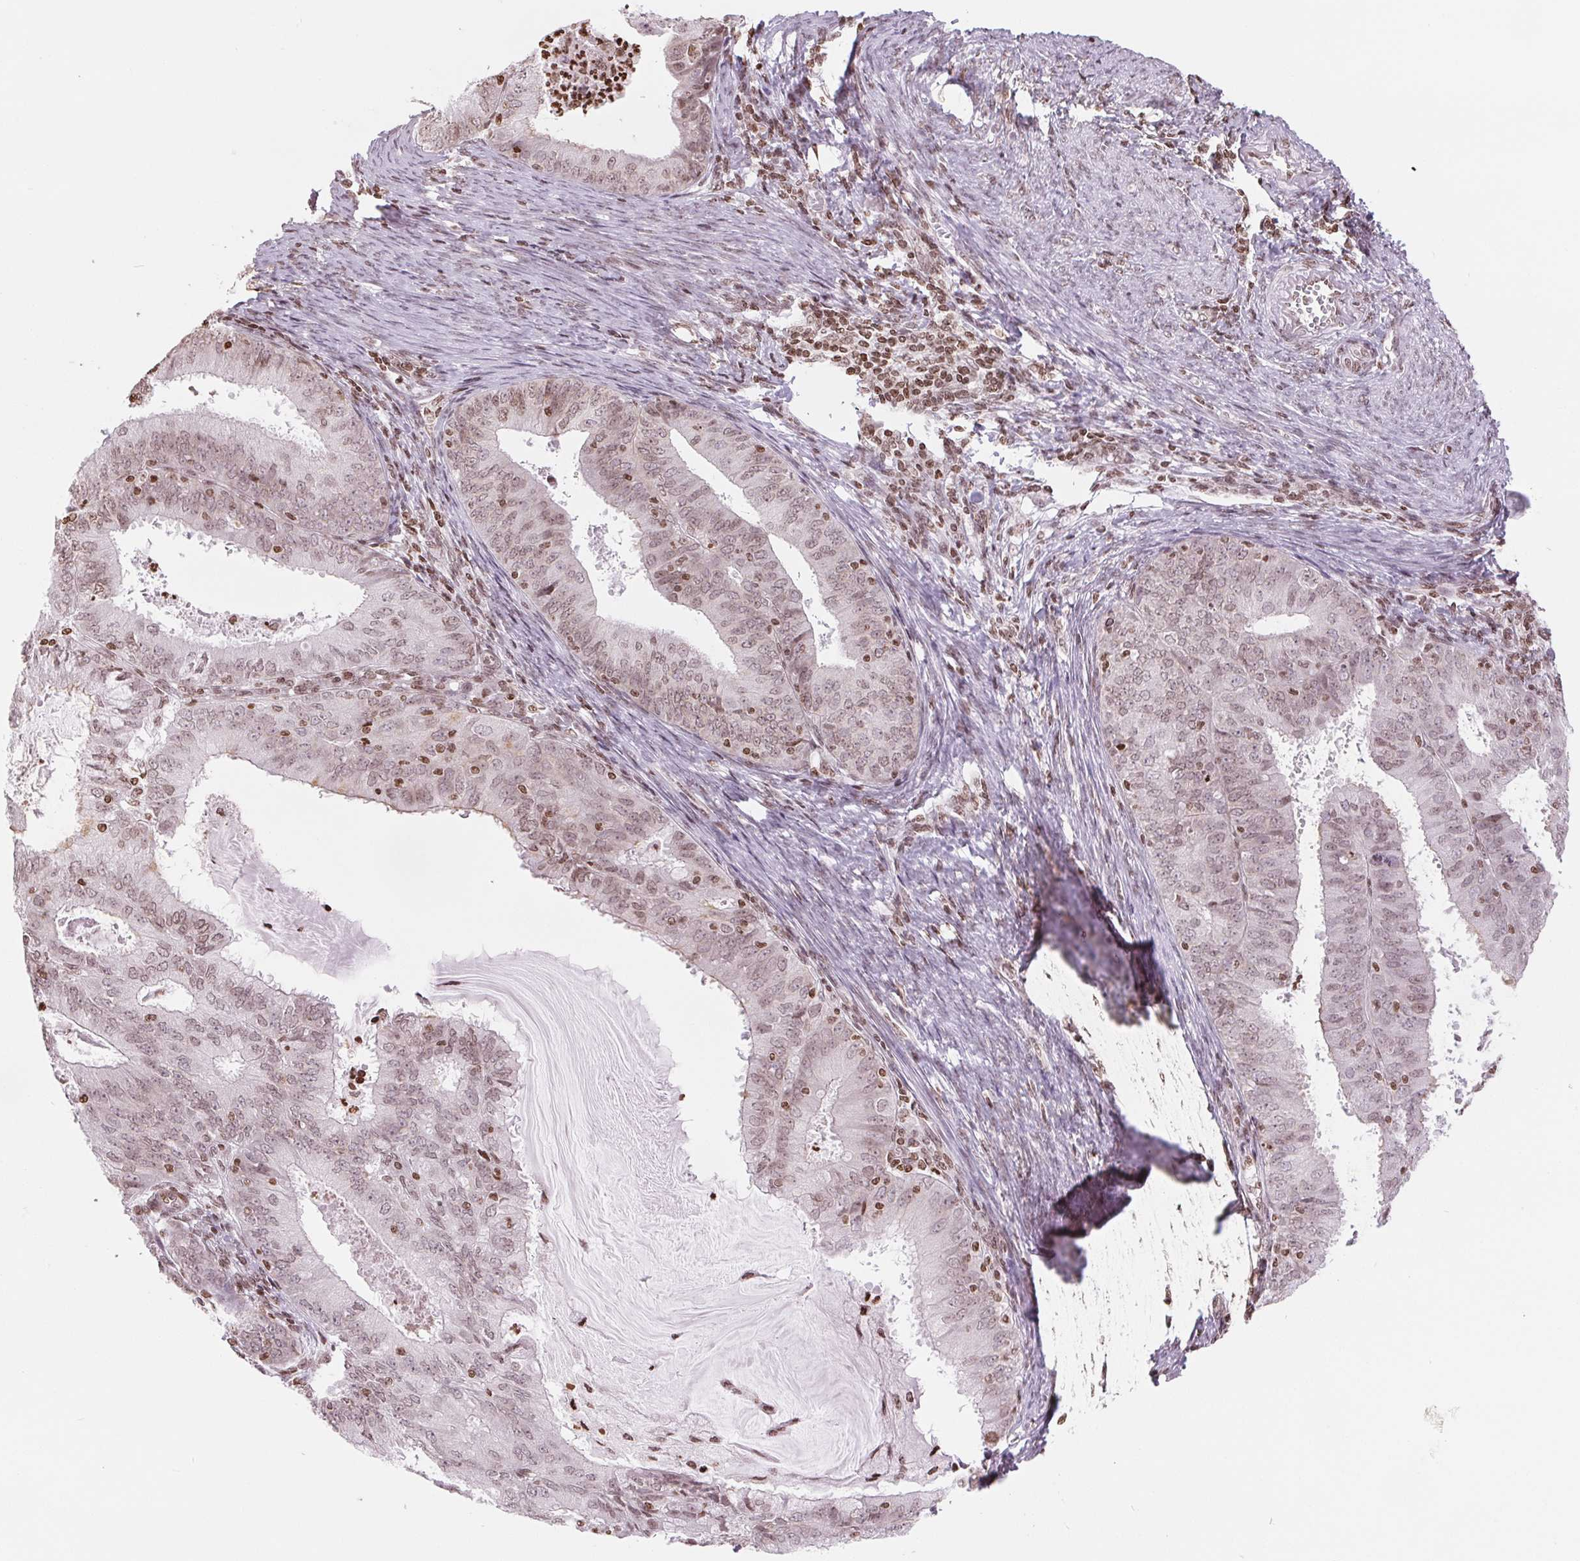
{"staining": {"intensity": "weak", "quantity": ">75%", "location": "nuclear"}, "tissue": "endometrial cancer", "cell_type": "Tumor cells", "image_type": "cancer", "snomed": [{"axis": "morphology", "description": "Adenocarcinoma, NOS"}, {"axis": "topography", "description": "Endometrium"}], "caption": "Endometrial adenocarcinoma tissue displays weak nuclear expression in approximately >75% of tumor cells, visualized by immunohistochemistry. (DAB = brown stain, brightfield microscopy at high magnification).", "gene": "SMIM12", "patient": {"sex": "female", "age": 57}}